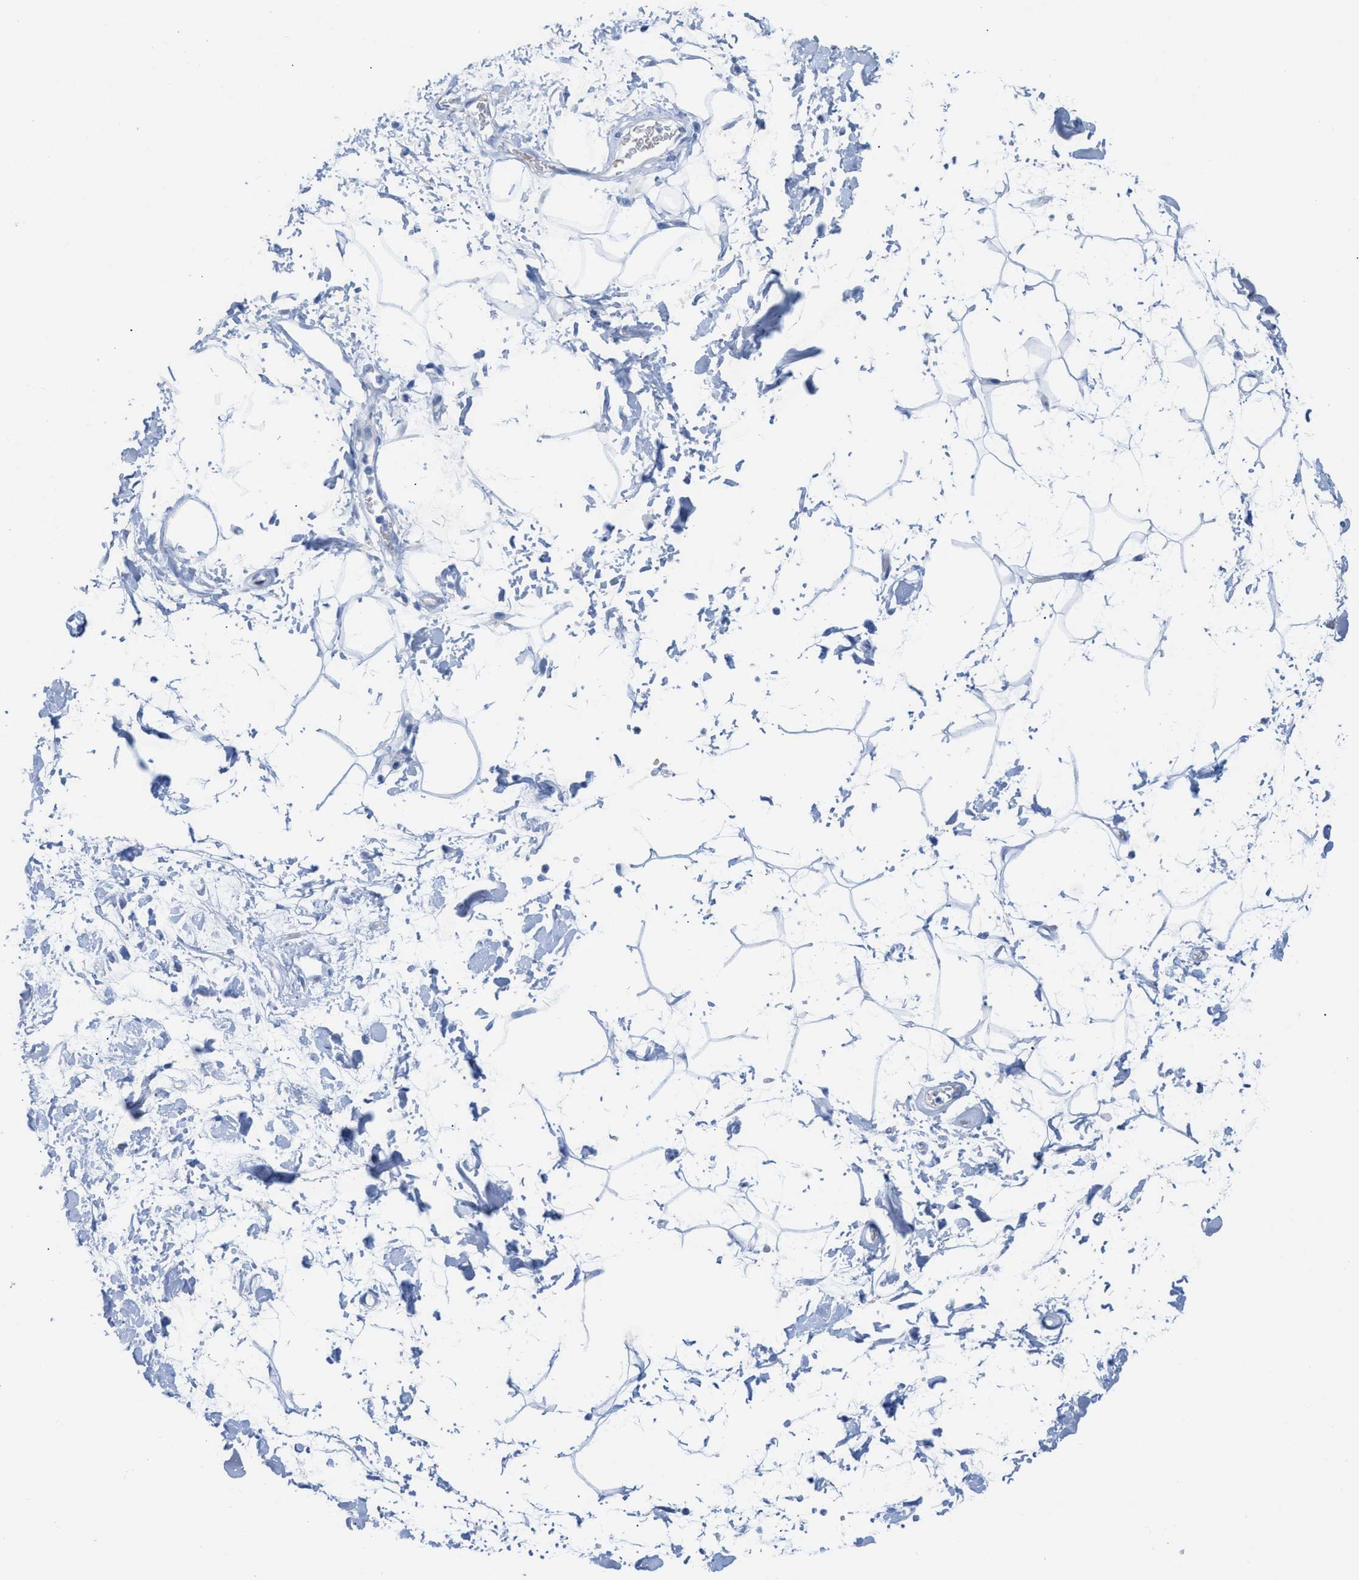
{"staining": {"intensity": "negative", "quantity": "none", "location": "none"}, "tissue": "adipose tissue", "cell_type": "Adipocytes", "image_type": "normal", "snomed": [{"axis": "morphology", "description": "Normal tissue, NOS"}, {"axis": "topography", "description": "Soft tissue"}], "caption": "A histopathology image of adipose tissue stained for a protein reveals no brown staining in adipocytes.", "gene": "ANKFN1", "patient": {"sex": "male", "age": 72}}